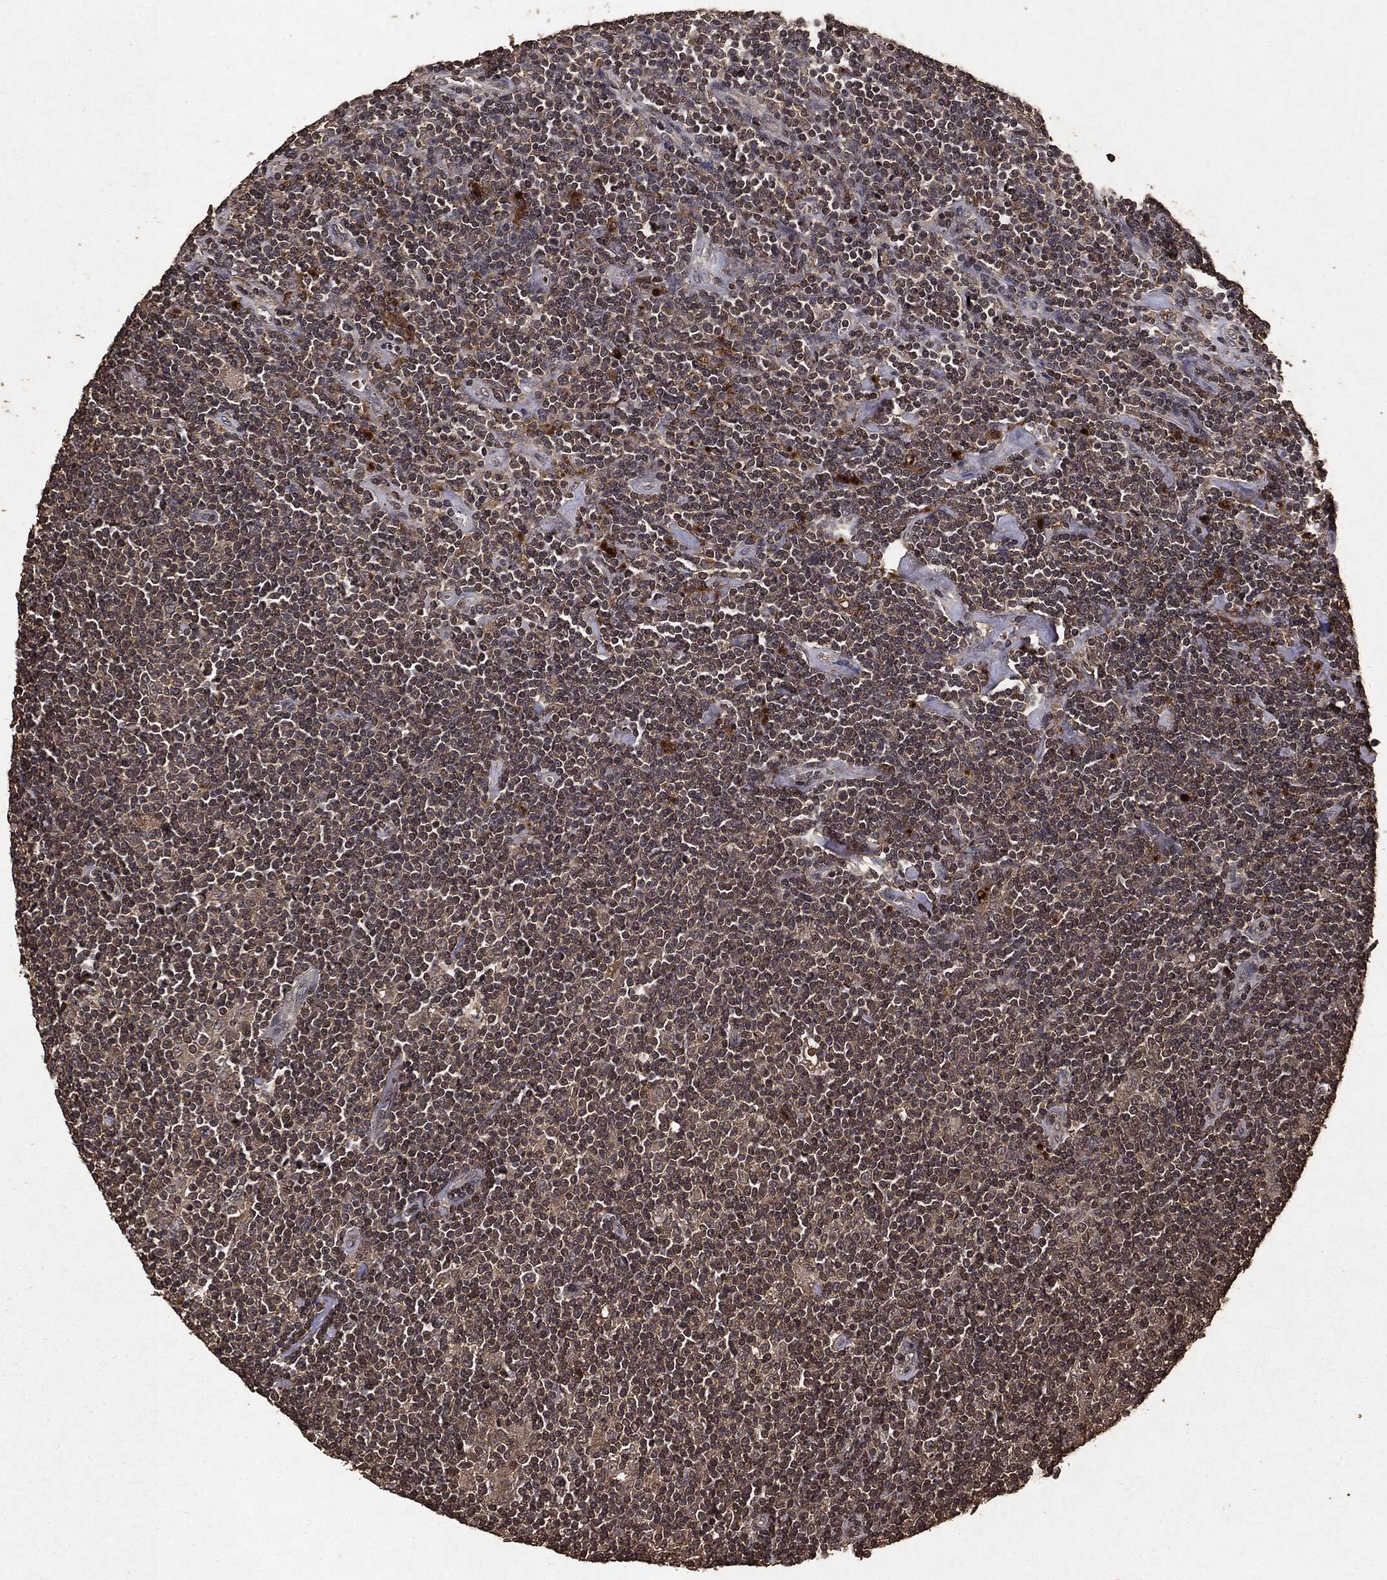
{"staining": {"intensity": "negative", "quantity": "none", "location": "none"}, "tissue": "lymphoma", "cell_type": "Tumor cells", "image_type": "cancer", "snomed": [{"axis": "morphology", "description": "Hodgkin's disease, NOS"}, {"axis": "topography", "description": "Lymph node"}], "caption": "The photomicrograph demonstrates no staining of tumor cells in Hodgkin's disease. (DAB IHC with hematoxylin counter stain).", "gene": "NME1", "patient": {"sex": "male", "age": 40}}